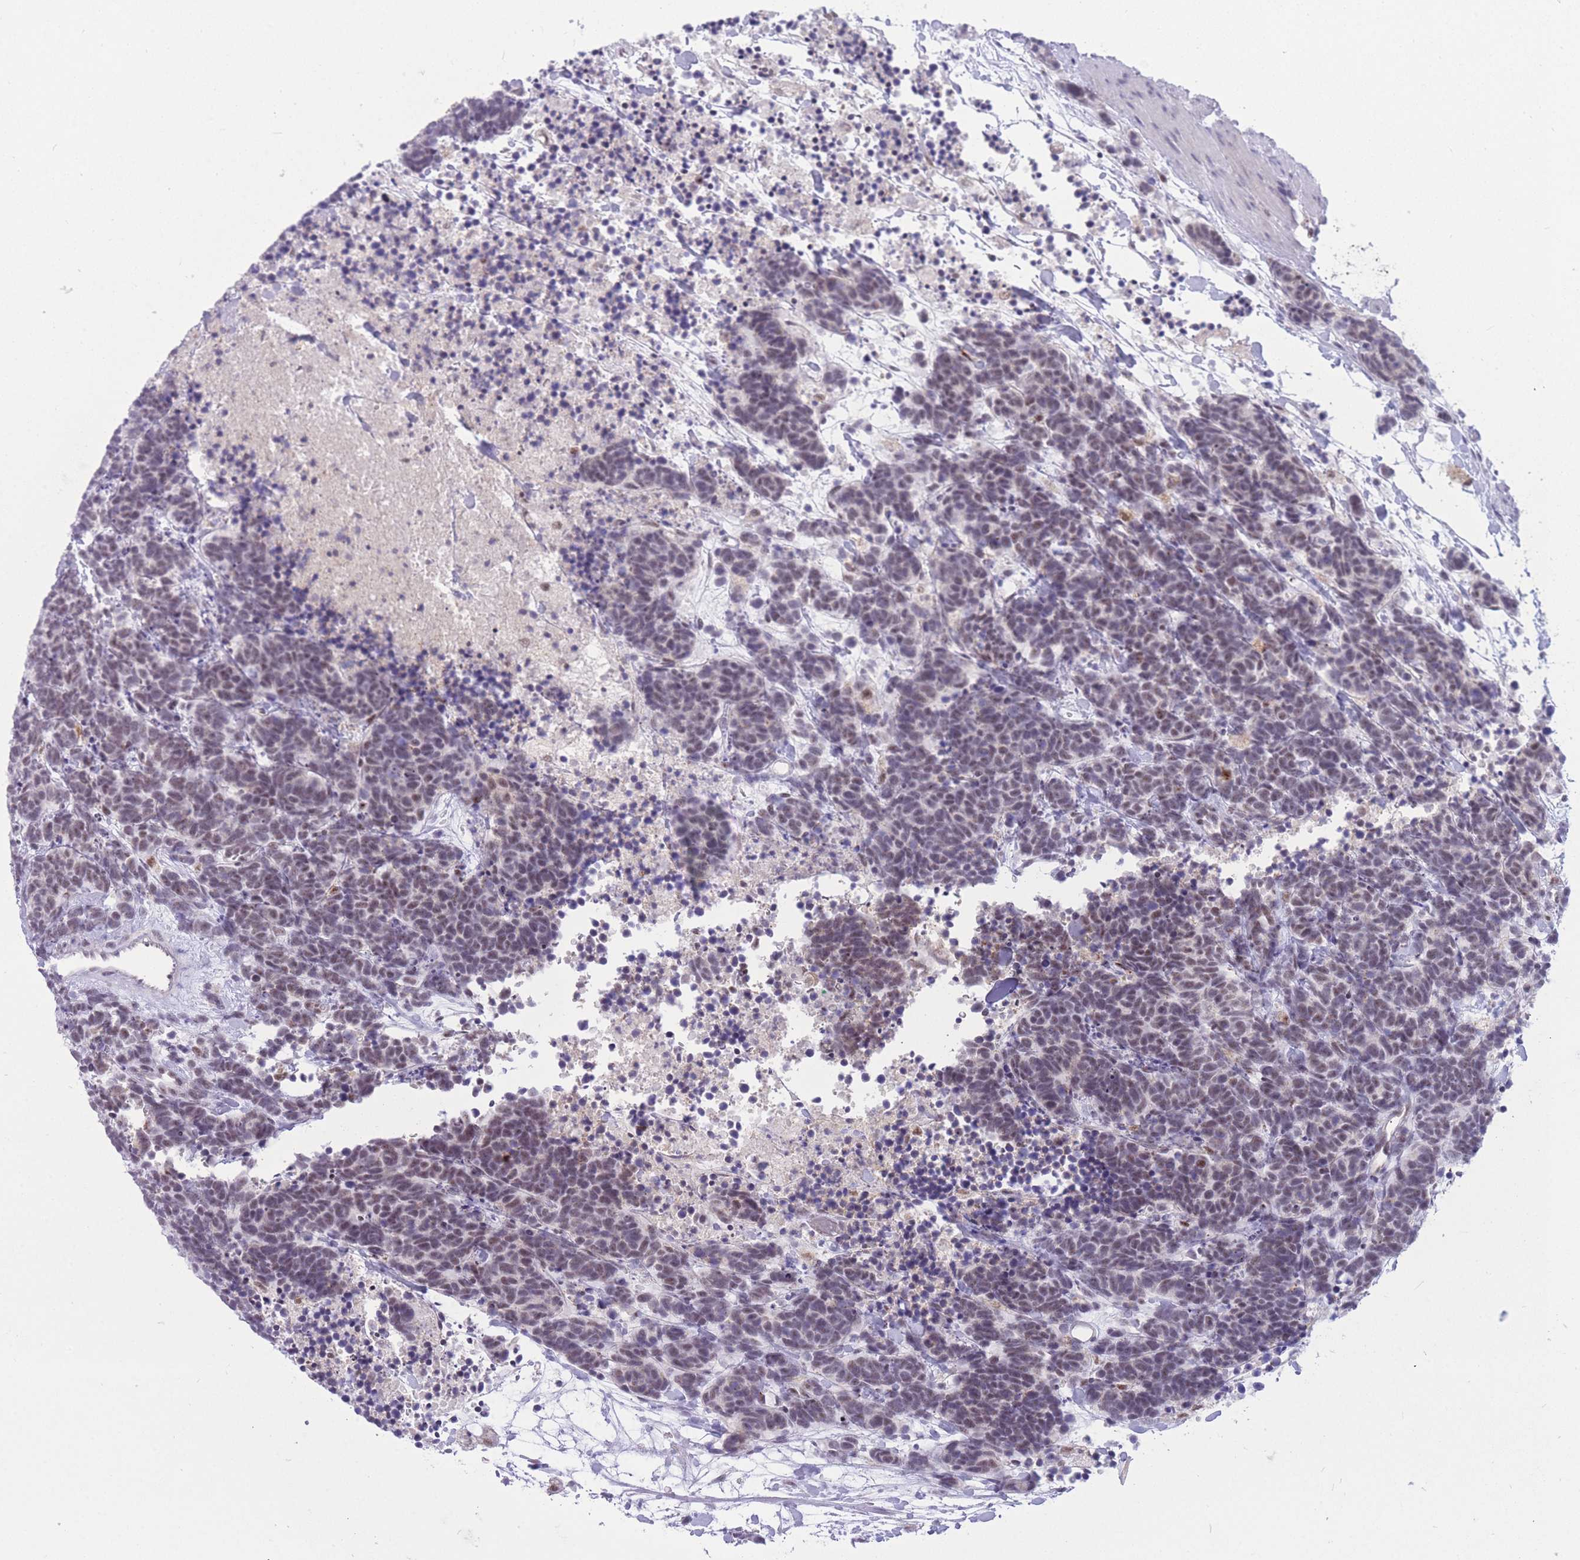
{"staining": {"intensity": "negative", "quantity": "none", "location": "none"}, "tissue": "carcinoid", "cell_type": "Tumor cells", "image_type": "cancer", "snomed": [{"axis": "morphology", "description": "Carcinoma, NOS"}, {"axis": "morphology", "description": "Carcinoid, malignant, NOS"}, {"axis": "topography", "description": "Prostate"}], "caption": "Immunohistochemical staining of carcinoid (malignant) displays no significant staining in tumor cells.", "gene": "CYP2B6", "patient": {"sex": "male", "age": 57}}